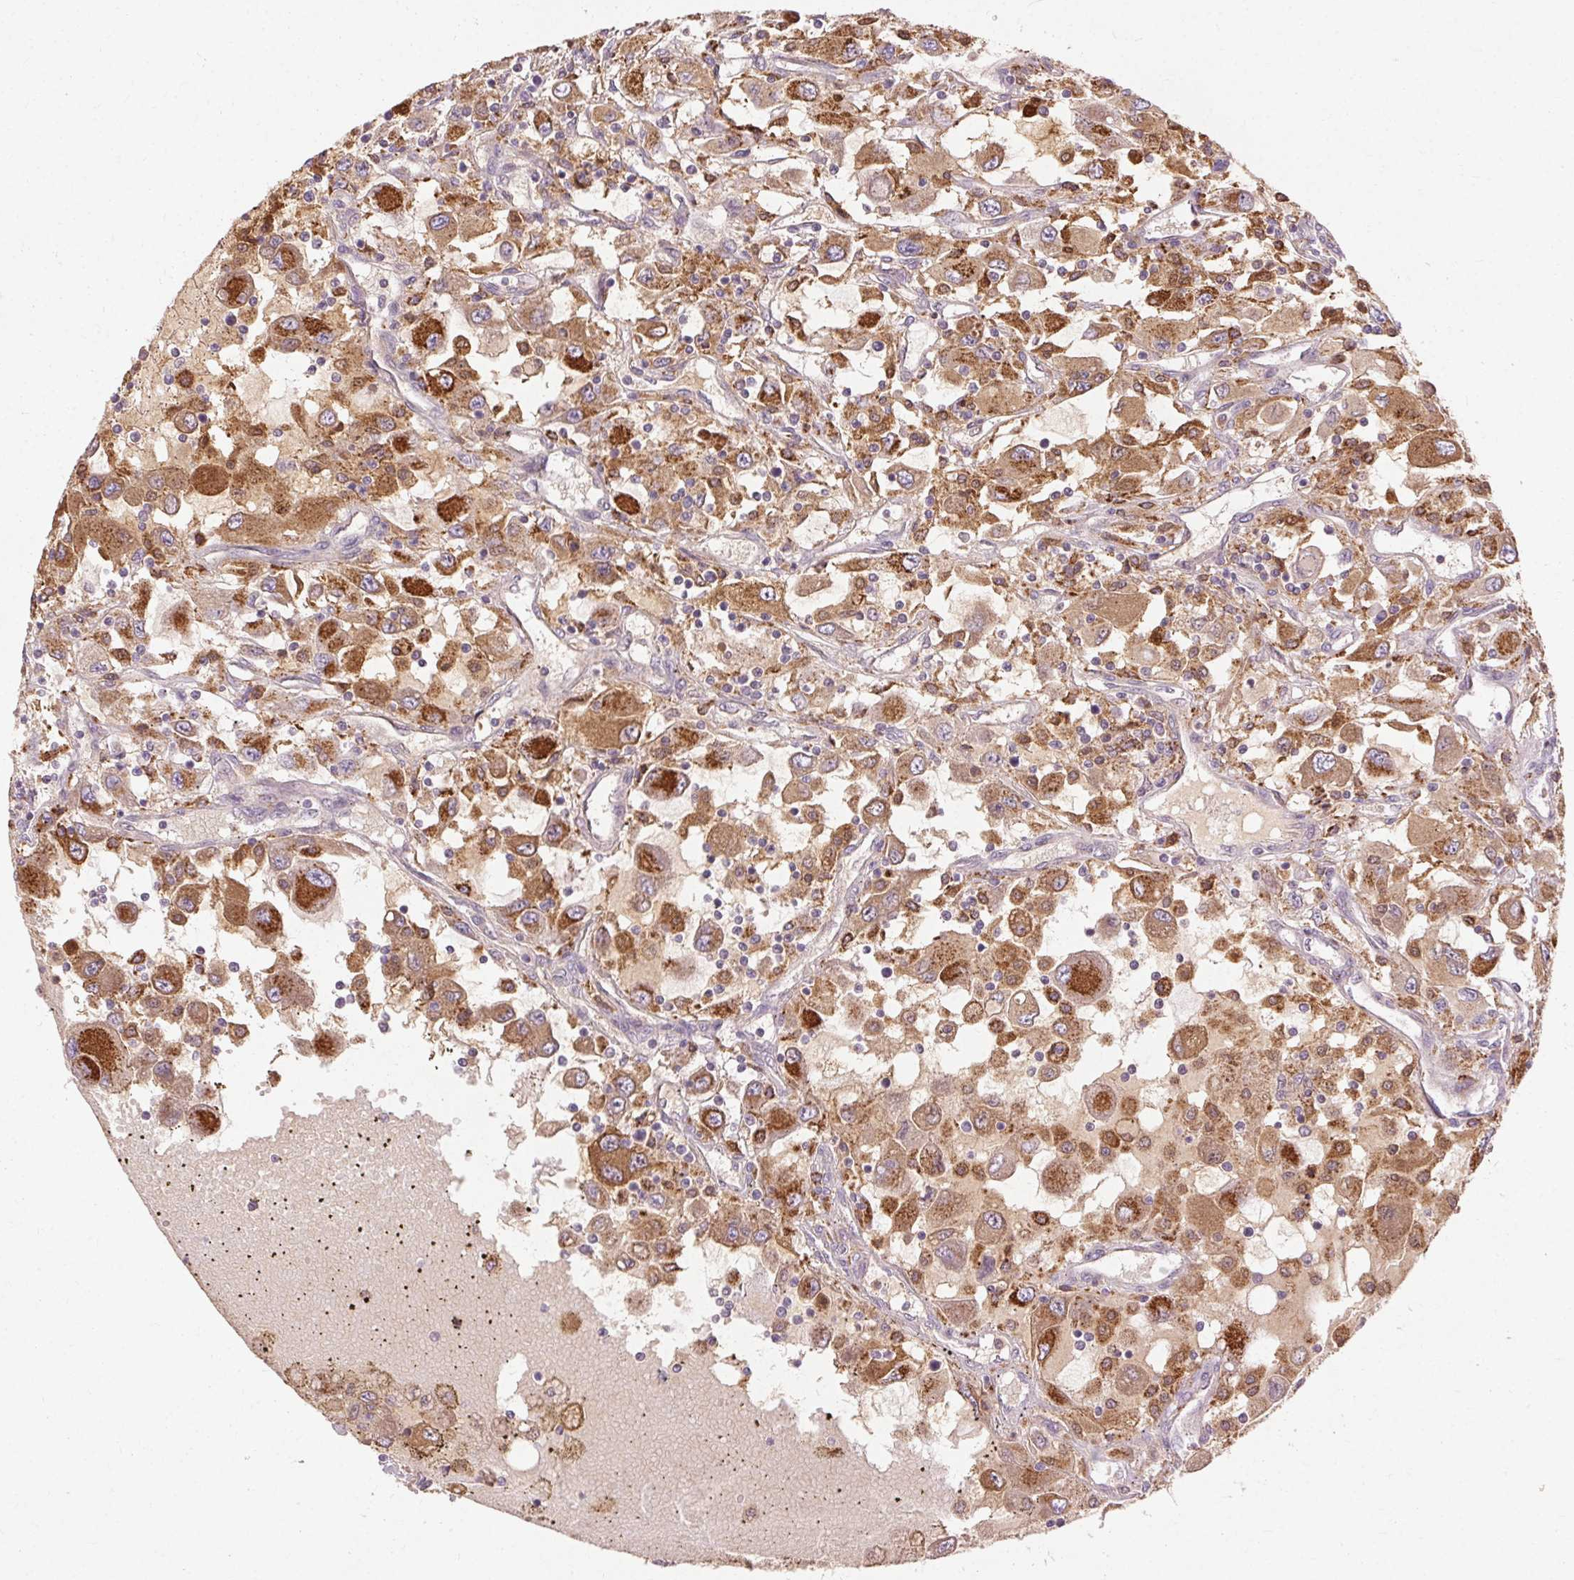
{"staining": {"intensity": "strong", "quantity": "25%-75%", "location": "cytoplasmic/membranous"}, "tissue": "renal cancer", "cell_type": "Tumor cells", "image_type": "cancer", "snomed": [{"axis": "morphology", "description": "Adenocarcinoma, NOS"}, {"axis": "topography", "description": "Kidney"}], "caption": "Renal adenocarcinoma stained with DAB immunohistochemistry (IHC) reveals high levels of strong cytoplasmic/membranous staining in about 25%-75% of tumor cells.", "gene": "REP15", "patient": {"sex": "female", "age": 67}}